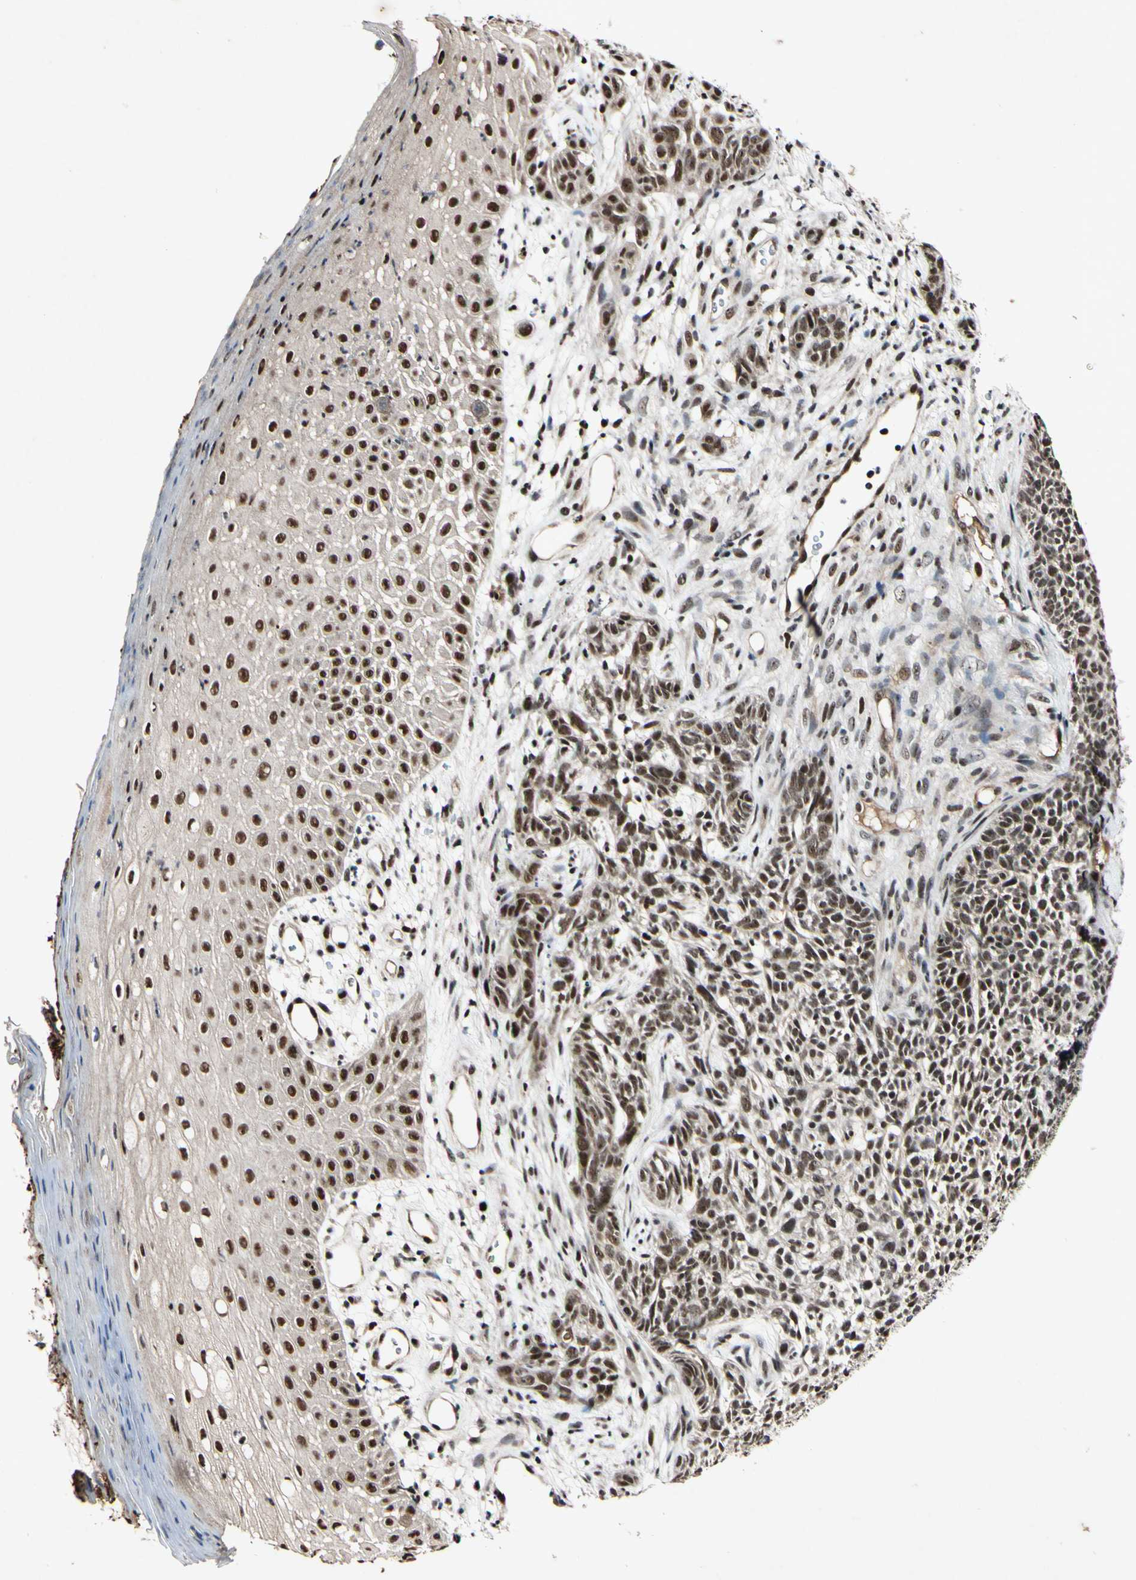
{"staining": {"intensity": "moderate", "quantity": "25%-75%", "location": "nuclear"}, "tissue": "skin cancer", "cell_type": "Tumor cells", "image_type": "cancer", "snomed": [{"axis": "morphology", "description": "Basal cell carcinoma"}, {"axis": "topography", "description": "Skin"}], "caption": "DAB immunohistochemical staining of skin cancer (basal cell carcinoma) demonstrates moderate nuclear protein positivity in approximately 25%-75% of tumor cells.", "gene": "POLR2F", "patient": {"sex": "female", "age": 84}}